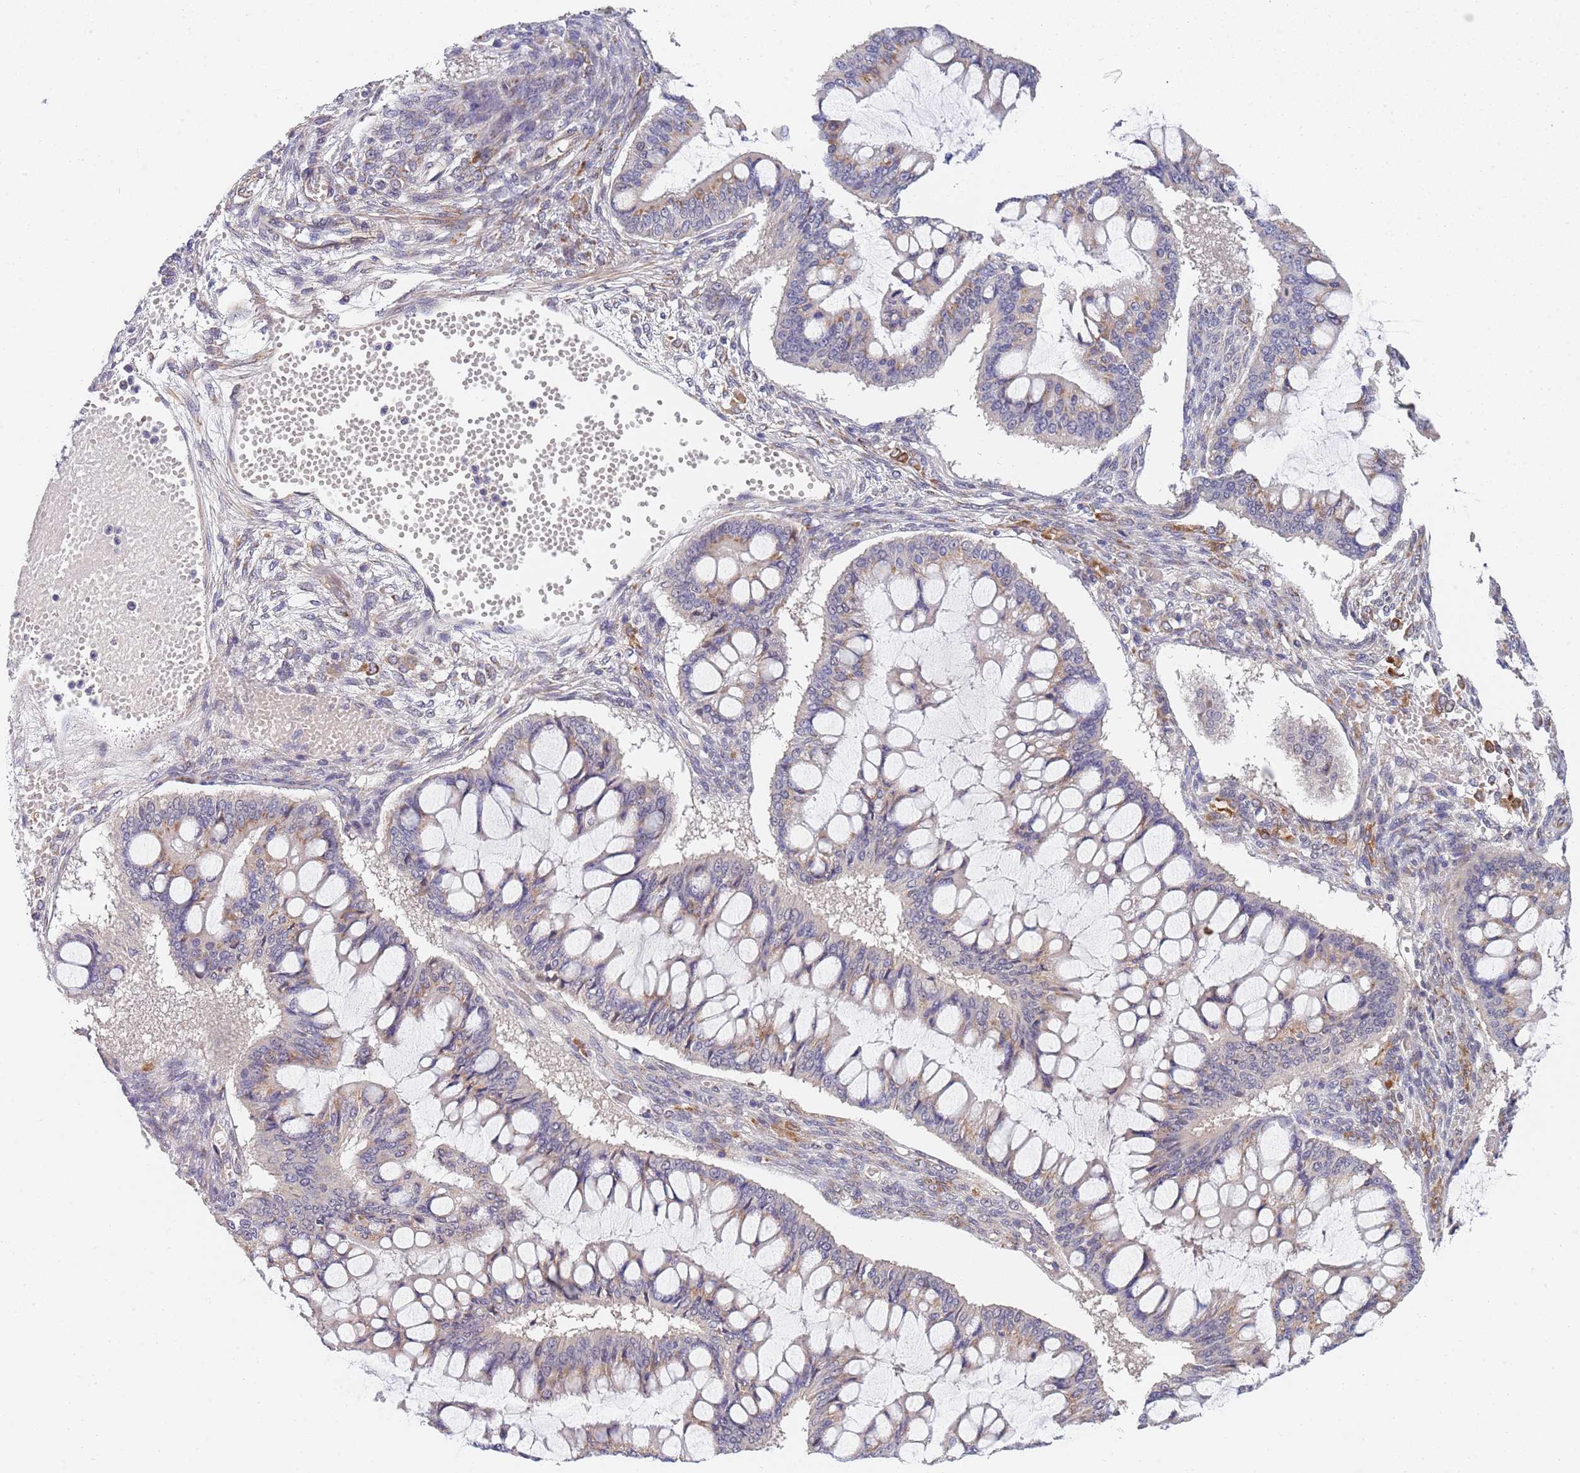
{"staining": {"intensity": "weak", "quantity": "<25%", "location": "cytoplasmic/membranous"}, "tissue": "ovarian cancer", "cell_type": "Tumor cells", "image_type": "cancer", "snomed": [{"axis": "morphology", "description": "Cystadenocarcinoma, mucinous, NOS"}, {"axis": "topography", "description": "Ovary"}], "caption": "Immunohistochemical staining of human ovarian cancer (mucinous cystadenocarcinoma) shows no significant positivity in tumor cells.", "gene": "B4GALT4", "patient": {"sex": "female", "age": 73}}